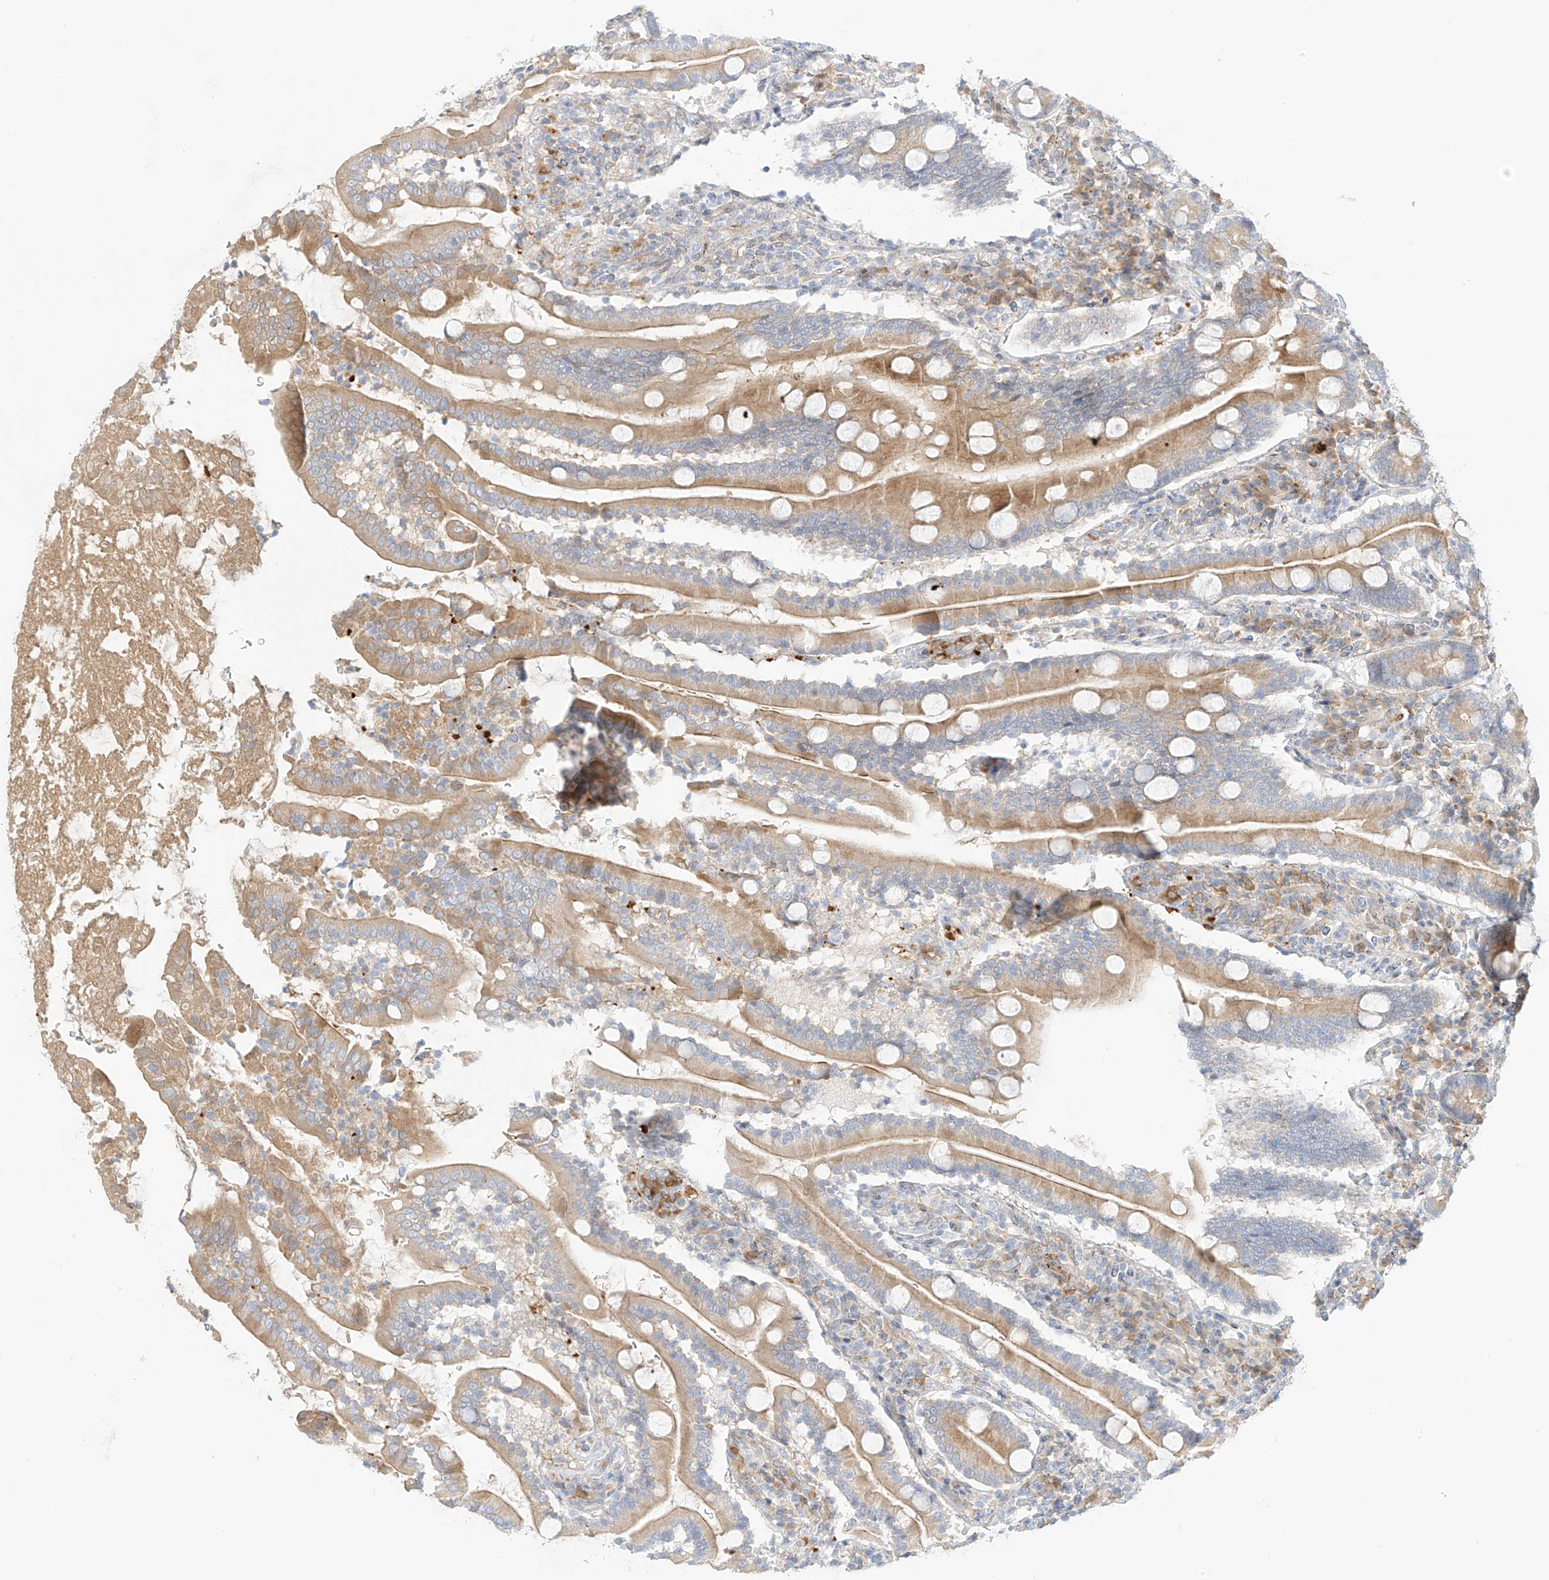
{"staining": {"intensity": "moderate", "quantity": ">75%", "location": "cytoplasmic/membranous"}, "tissue": "duodenum", "cell_type": "Glandular cells", "image_type": "normal", "snomed": [{"axis": "morphology", "description": "Normal tissue, NOS"}, {"axis": "topography", "description": "Duodenum"}], "caption": "The image displays a brown stain indicating the presence of a protein in the cytoplasmic/membranous of glandular cells in duodenum. Using DAB (brown) and hematoxylin (blue) stains, captured at high magnification using brightfield microscopy.", "gene": "PCYOX1", "patient": {"sex": "male", "age": 35}}